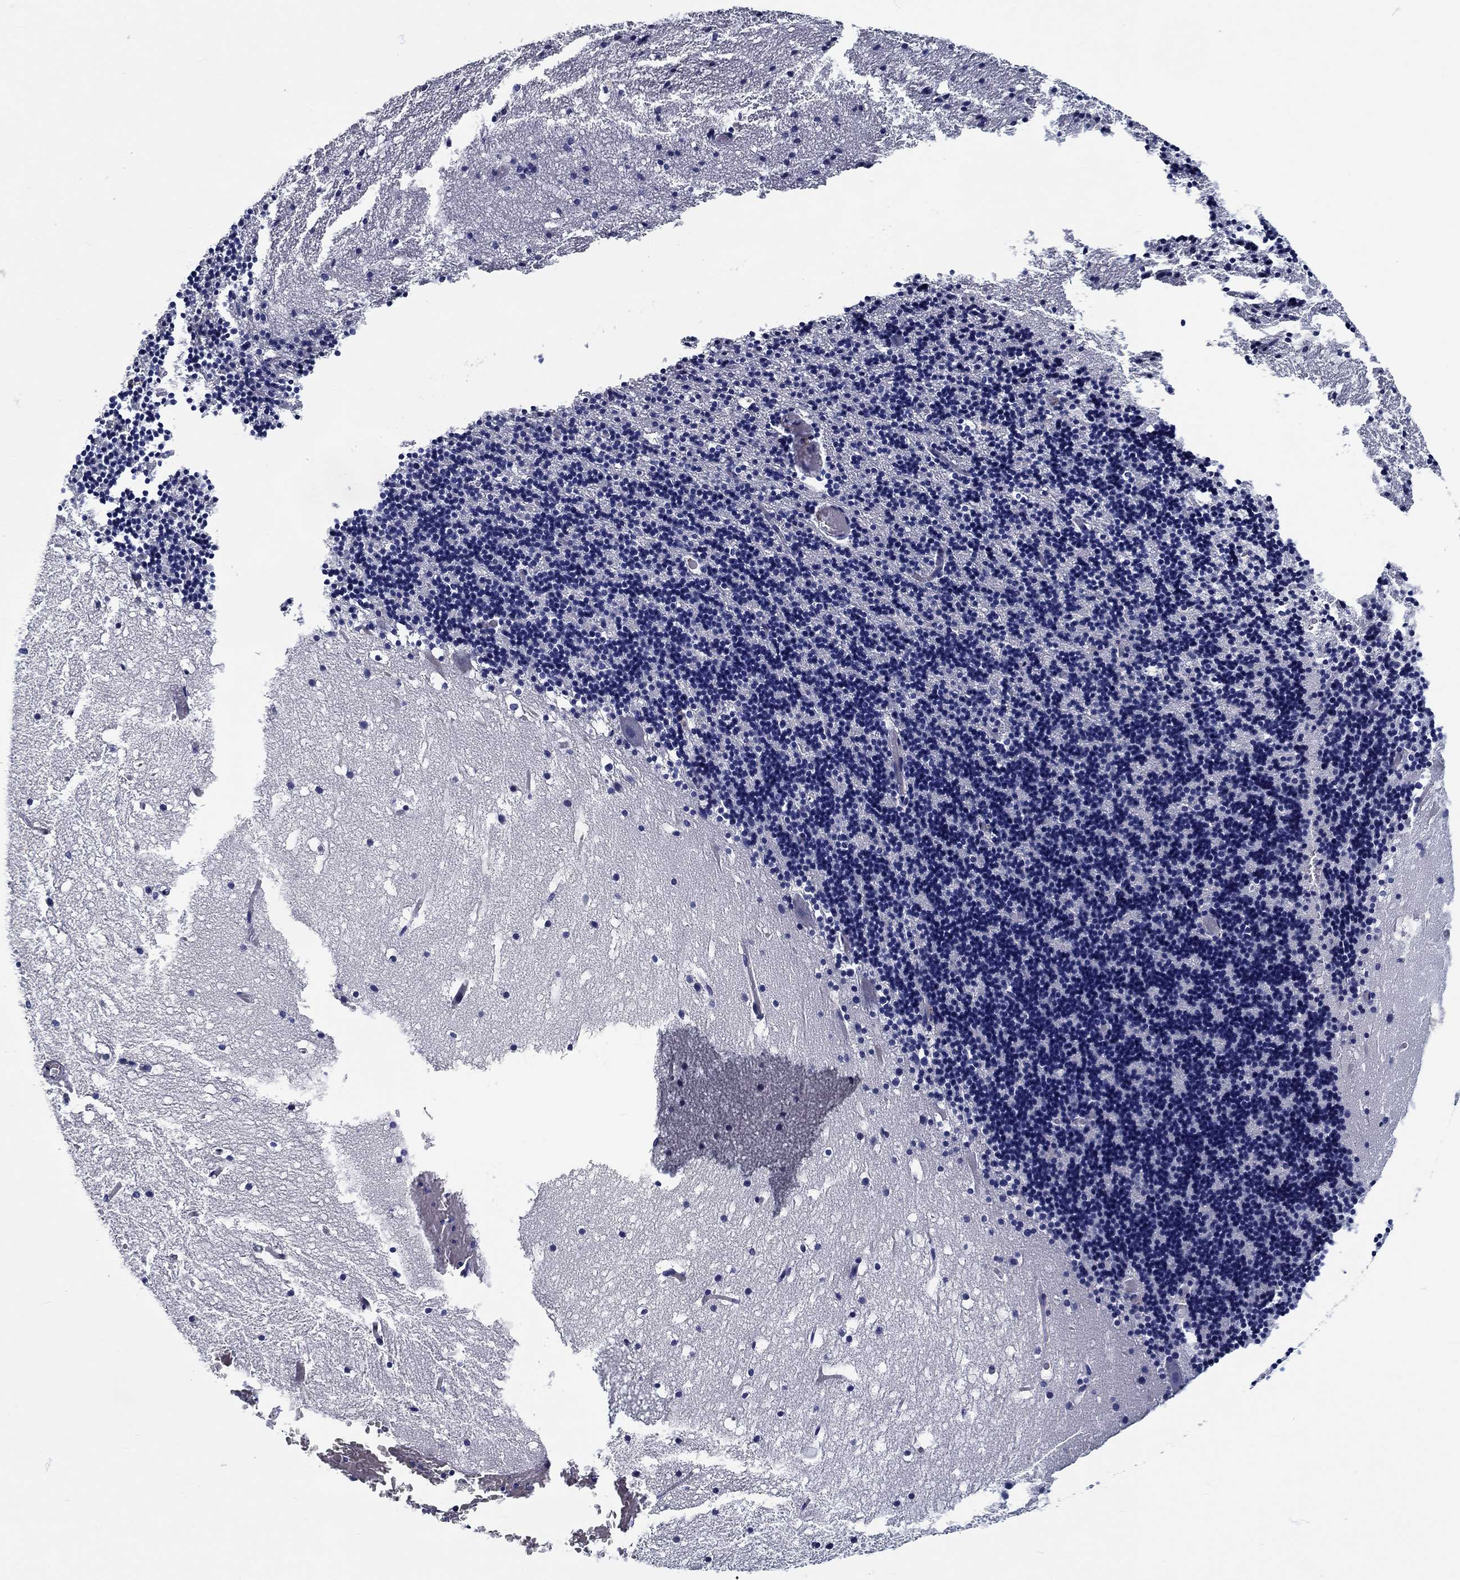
{"staining": {"intensity": "negative", "quantity": "none", "location": "none"}, "tissue": "cerebellum", "cell_type": "Cells in granular layer", "image_type": "normal", "snomed": [{"axis": "morphology", "description": "Normal tissue, NOS"}, {"axis": "topography", "description": "Cerebellum"}], "caption": "This is an immunohistochemistry image of unremarkable human cerebellum. There is no staining in cells in granular layer.", "gene": "MYBPC1", "patient": {"sex": "male", "age": 37}}